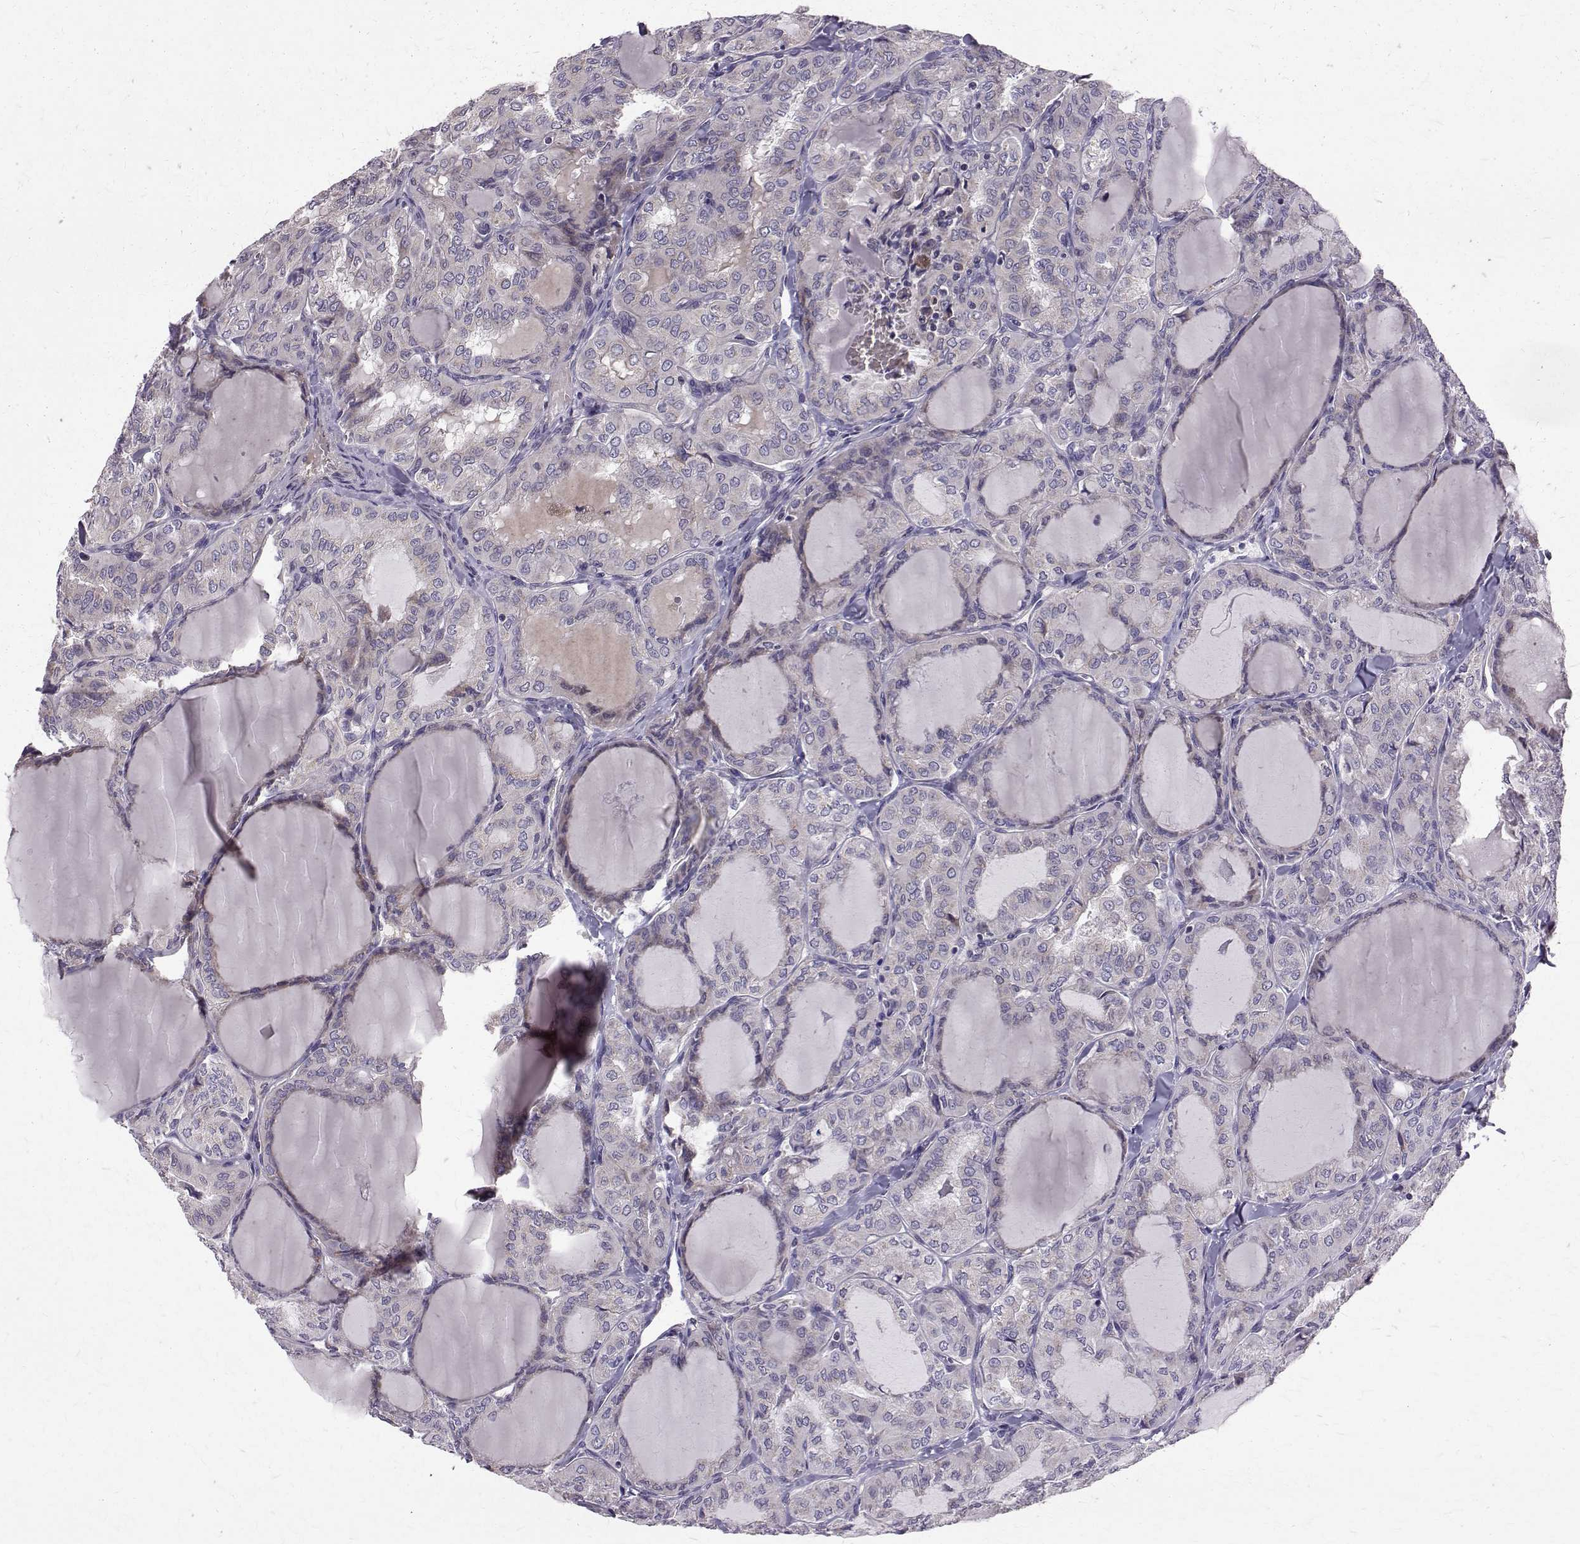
{"staining": {"intensity": "negative", "quantity": "none", "location": "none"}, "tissue": "thyroid cancer", "cell_type": "Tumor cells", "image_type": "cancer", "snomed": [{"axis": "morphology", "description": "Papillary adenocarcinoma, NOS"}, {"axis": "topography", "description": "Thyroid gland"}], "caption": "An immunohistochemistry (IHC) histopathology image of thyroid papillary adenocarcinoma is shown. There is no staining in tumor cells of thyroid papillary adenocarcinoma. (DAB (3,3'-diaminobenzidine) immunohistochemistry (IHC) visualized using brightfield microscopy, high magnification).", "gene": "ARFGAP1", "patient": {"sex": "male", "age": 20}}